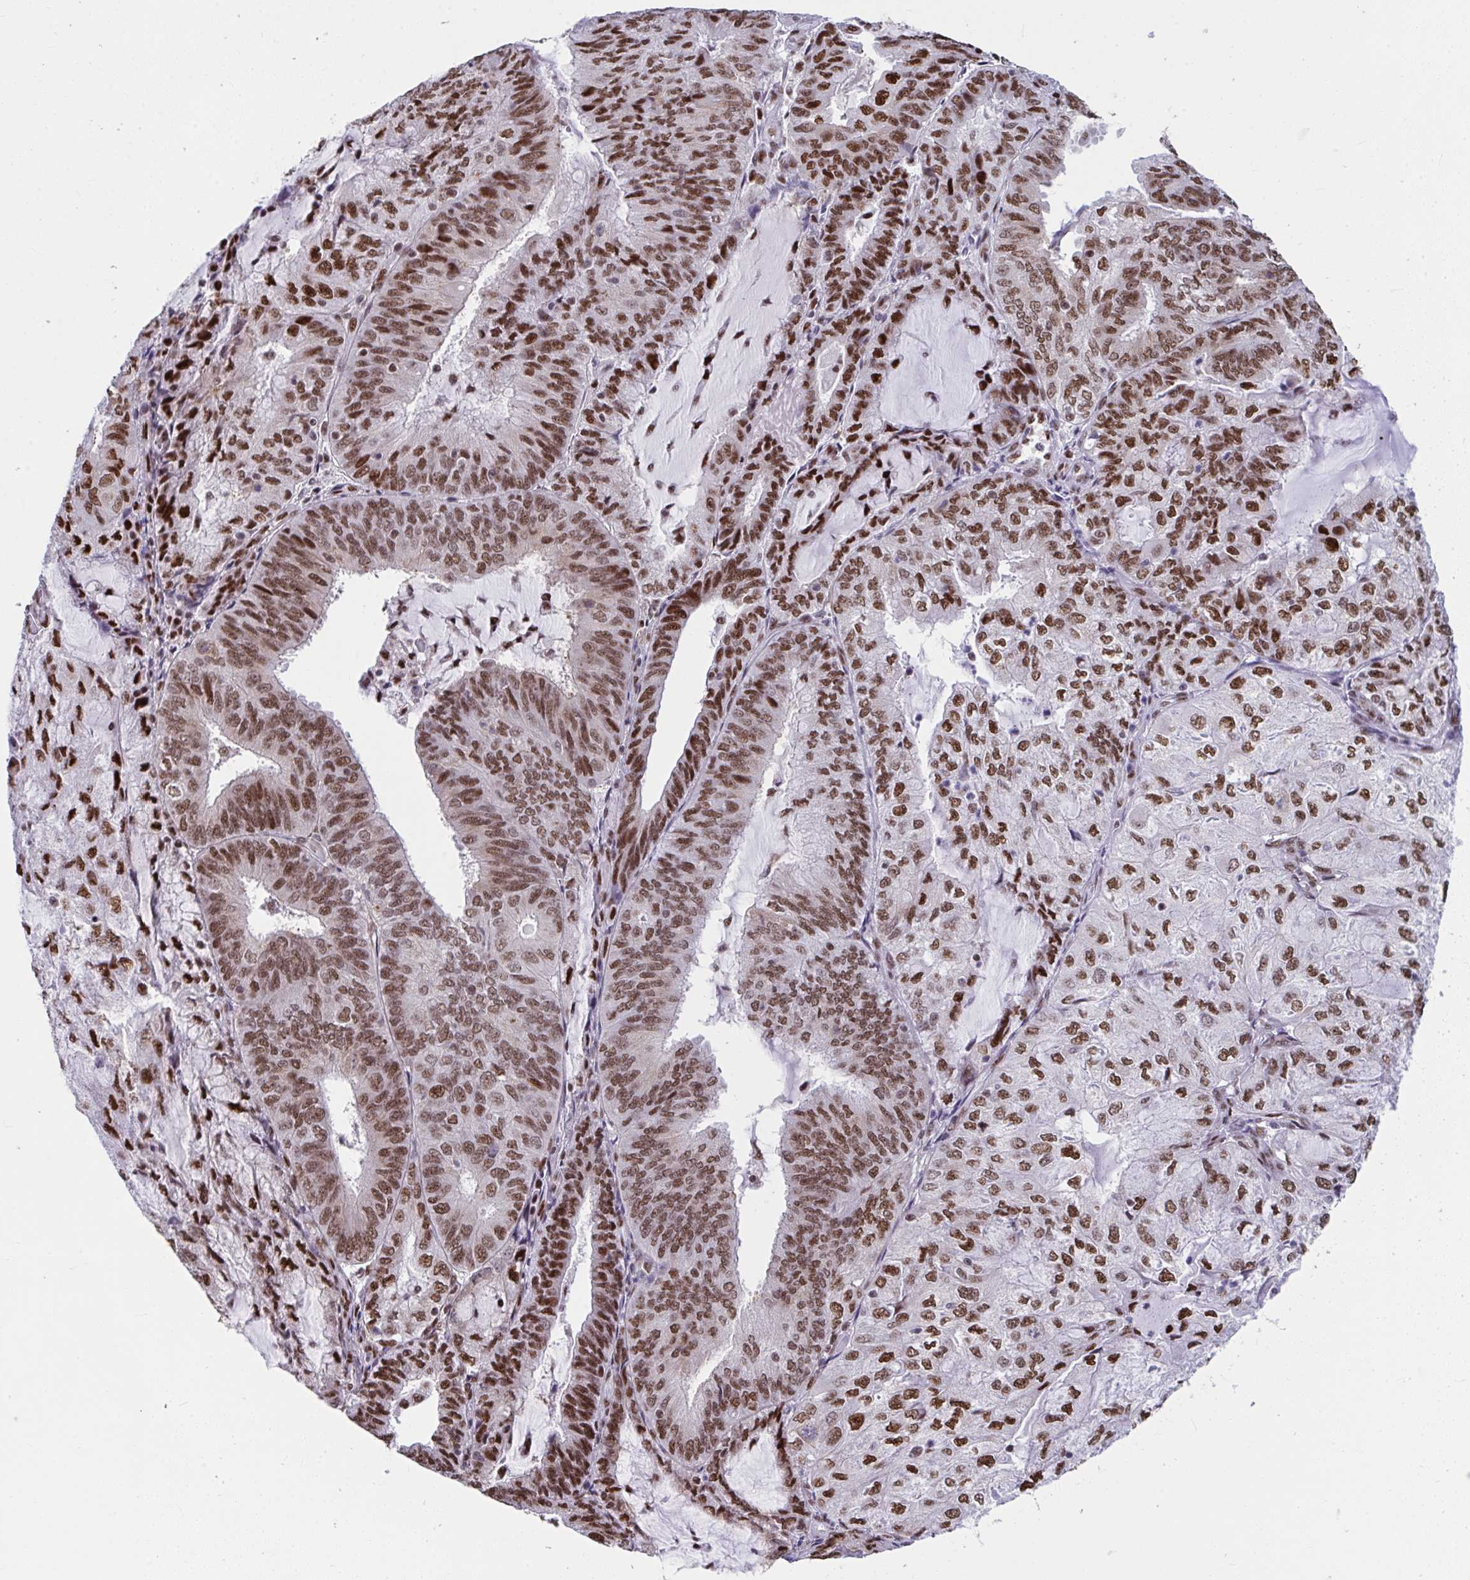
{"staining": {"intensity": "strong", "quantity": ">75%", "location": "nuclear"}, "tissue": "endometrial cancer", "cell_type": "Tumor cells", "image_type": "cancer", "snomed": [{"axis": "morphology", "description": "Adenocarcinoma, NOS"}, {"axis": "topography", "description": "Endometrium"}], "caption": "There is high levels of strong nuclear positivity in tumor cells of adenocarcinoma (endometrial), as demonstrated by immunohistochemical staining (brown color).", "gene": "SLC35C2", "patient": {"sex": "female", "age": 81}}